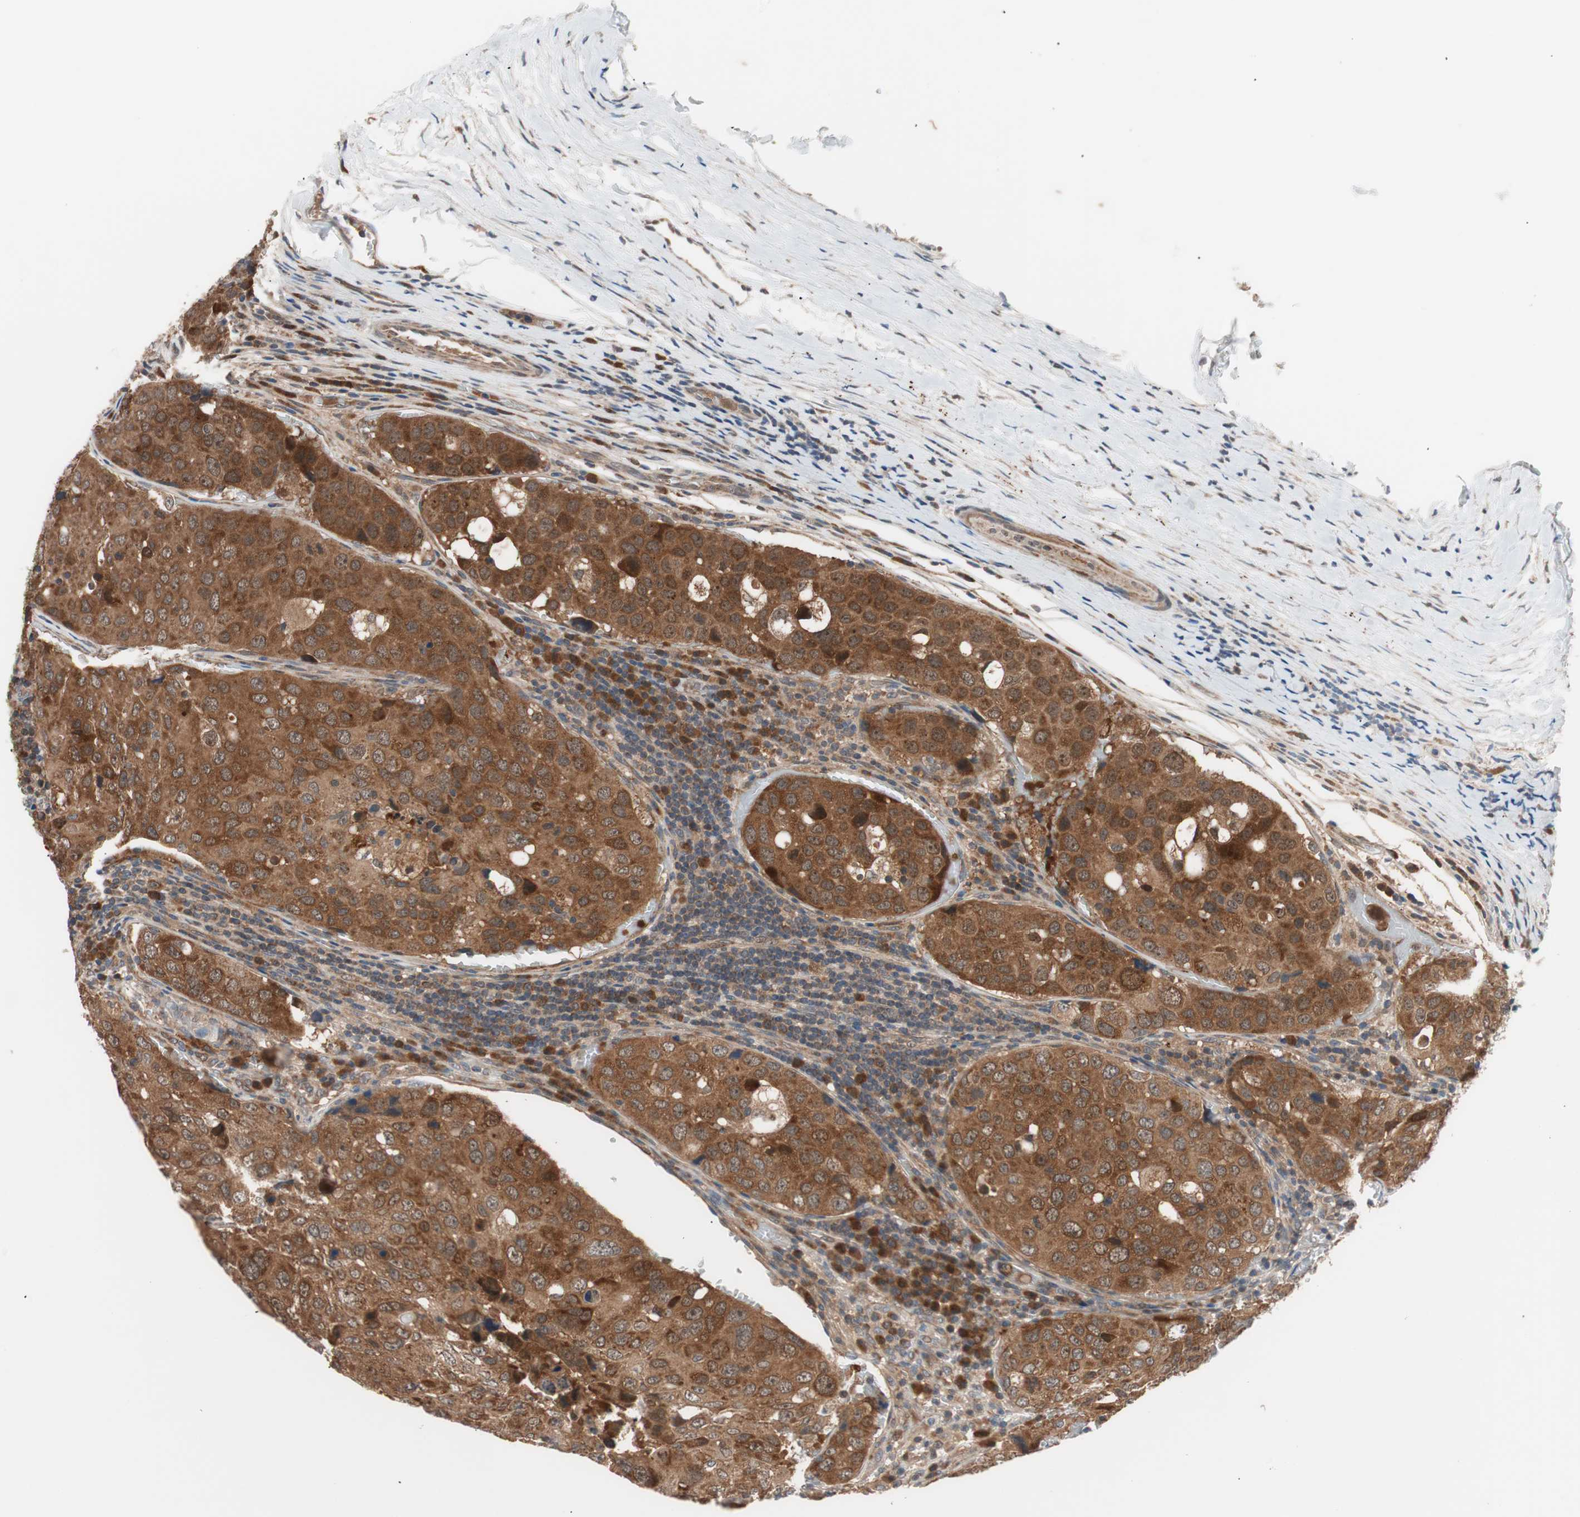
{"staining": {"intensity": "strong", "quantity": ">75%", "location": "cytoplasmic/membranous"}, "tissue": "urothelial cancer", "cell_type": "Tumor cells", "image_type": "cancer", "snomed": [{"axis": "morphology", "description": "Urothelial carcinoma, High grade"}, {"axis": "topography", "description": "Lymph node"}, {"axis": "topography", "description": "Urinary bladder"}], "caption": "Immunohistochemical staining of high-grade urothelial carcinoma displays high levels of strong cytoplasmic/membranous protein positivity in approximately >75% of tumor cells.", "gene": "HMBS", "patient": {"sex": "male", "age": 51}}